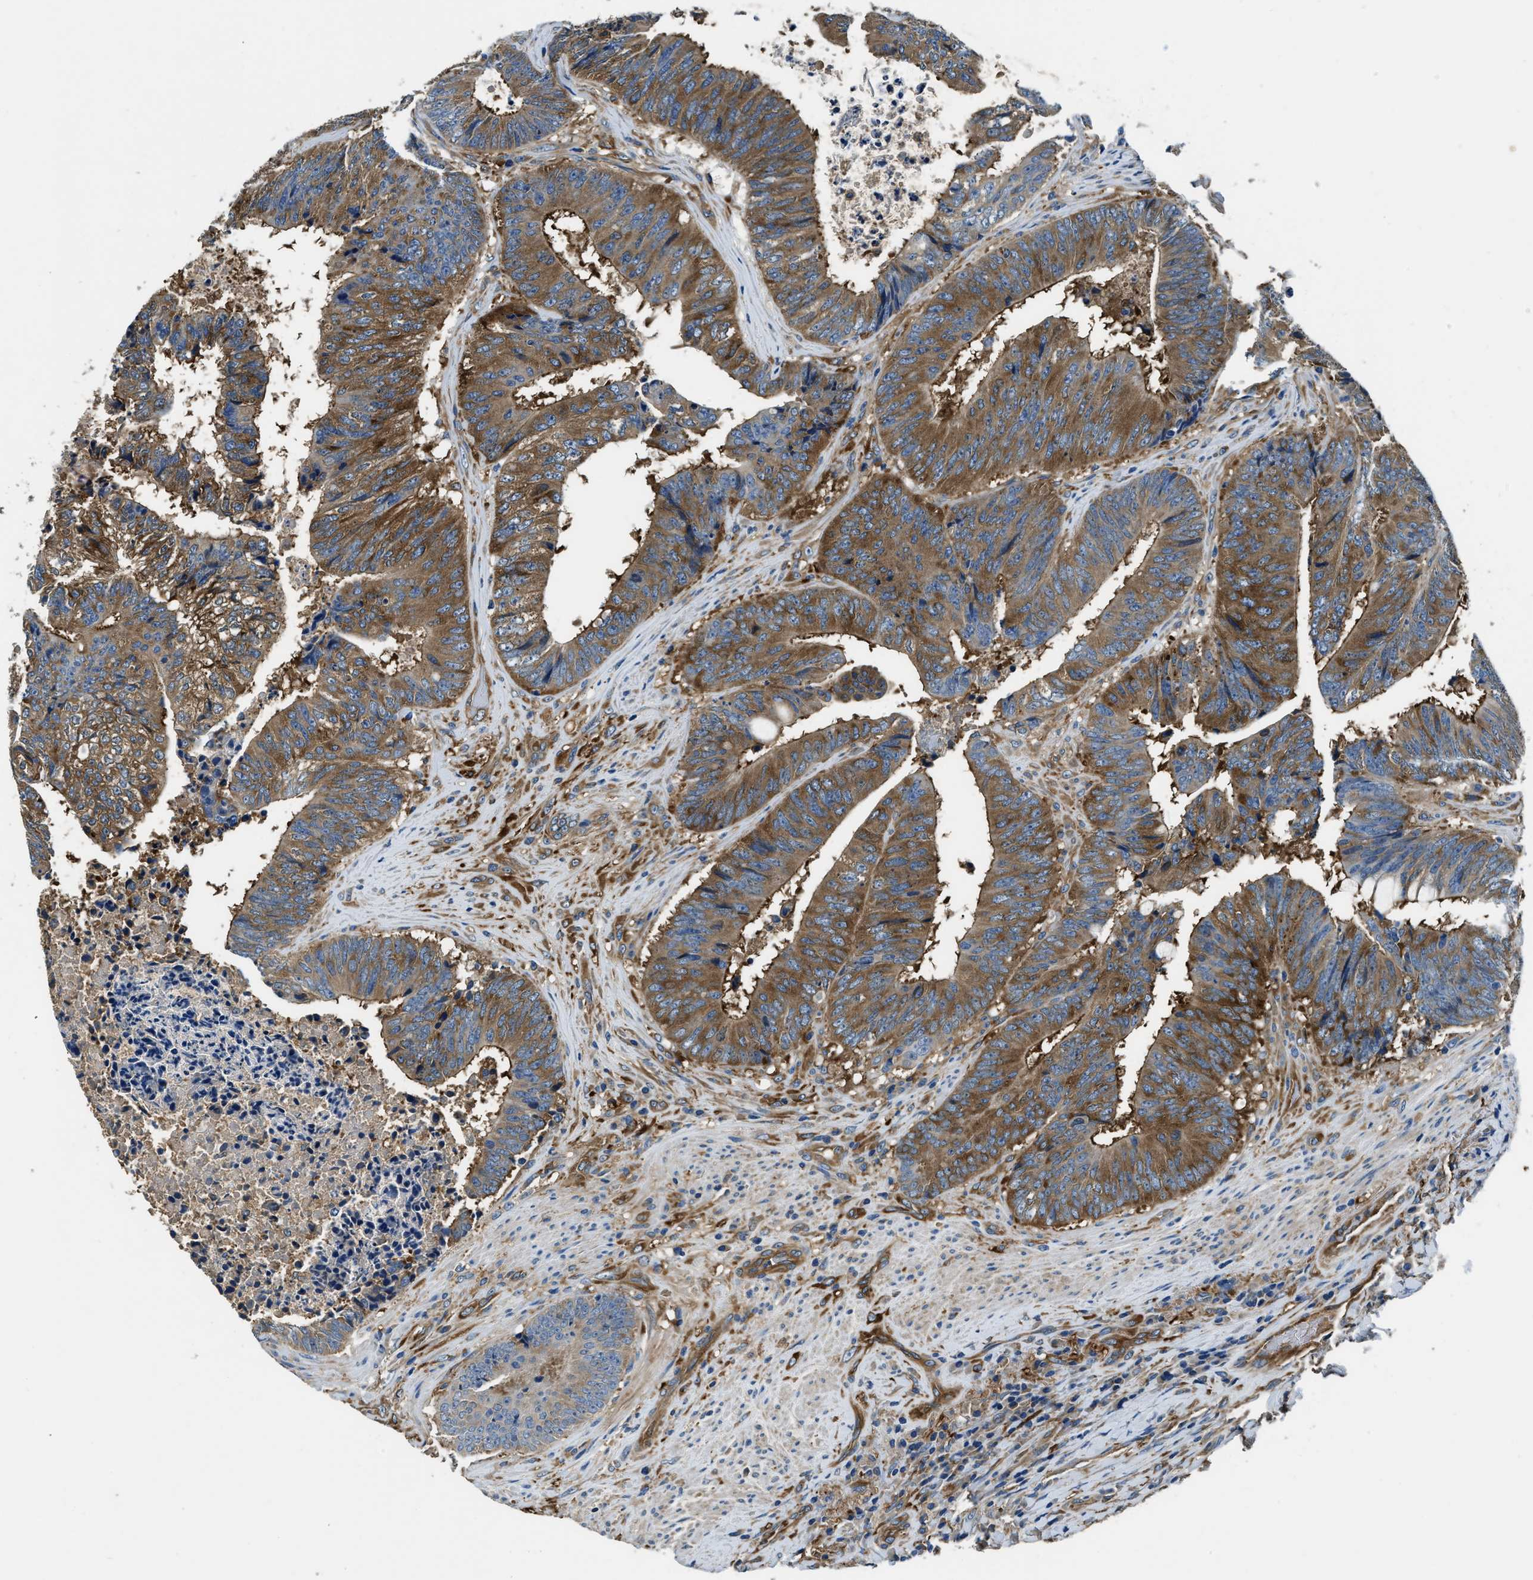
{"staining": {"intensity": "strong", "quantity": ">75%", "location": "cytoplasmic/membranous"}, "tissue": "colorectal cancer", "cell_type": "Tumor cells", "image_type": "cancer", "snomed": [{"axis": "morphology", "description": "Adenocarcinoma, NOS"}, {"axis": "topography", "description": "Rectum"}], "caption": "Adenocarcinoma (colorectal) tissue exhibits strong cytoplasmic/membranous positivity in approximately >75% of tumor cells", "gene": "EEA1", "patient": {"sex": "male", "age": 72}}